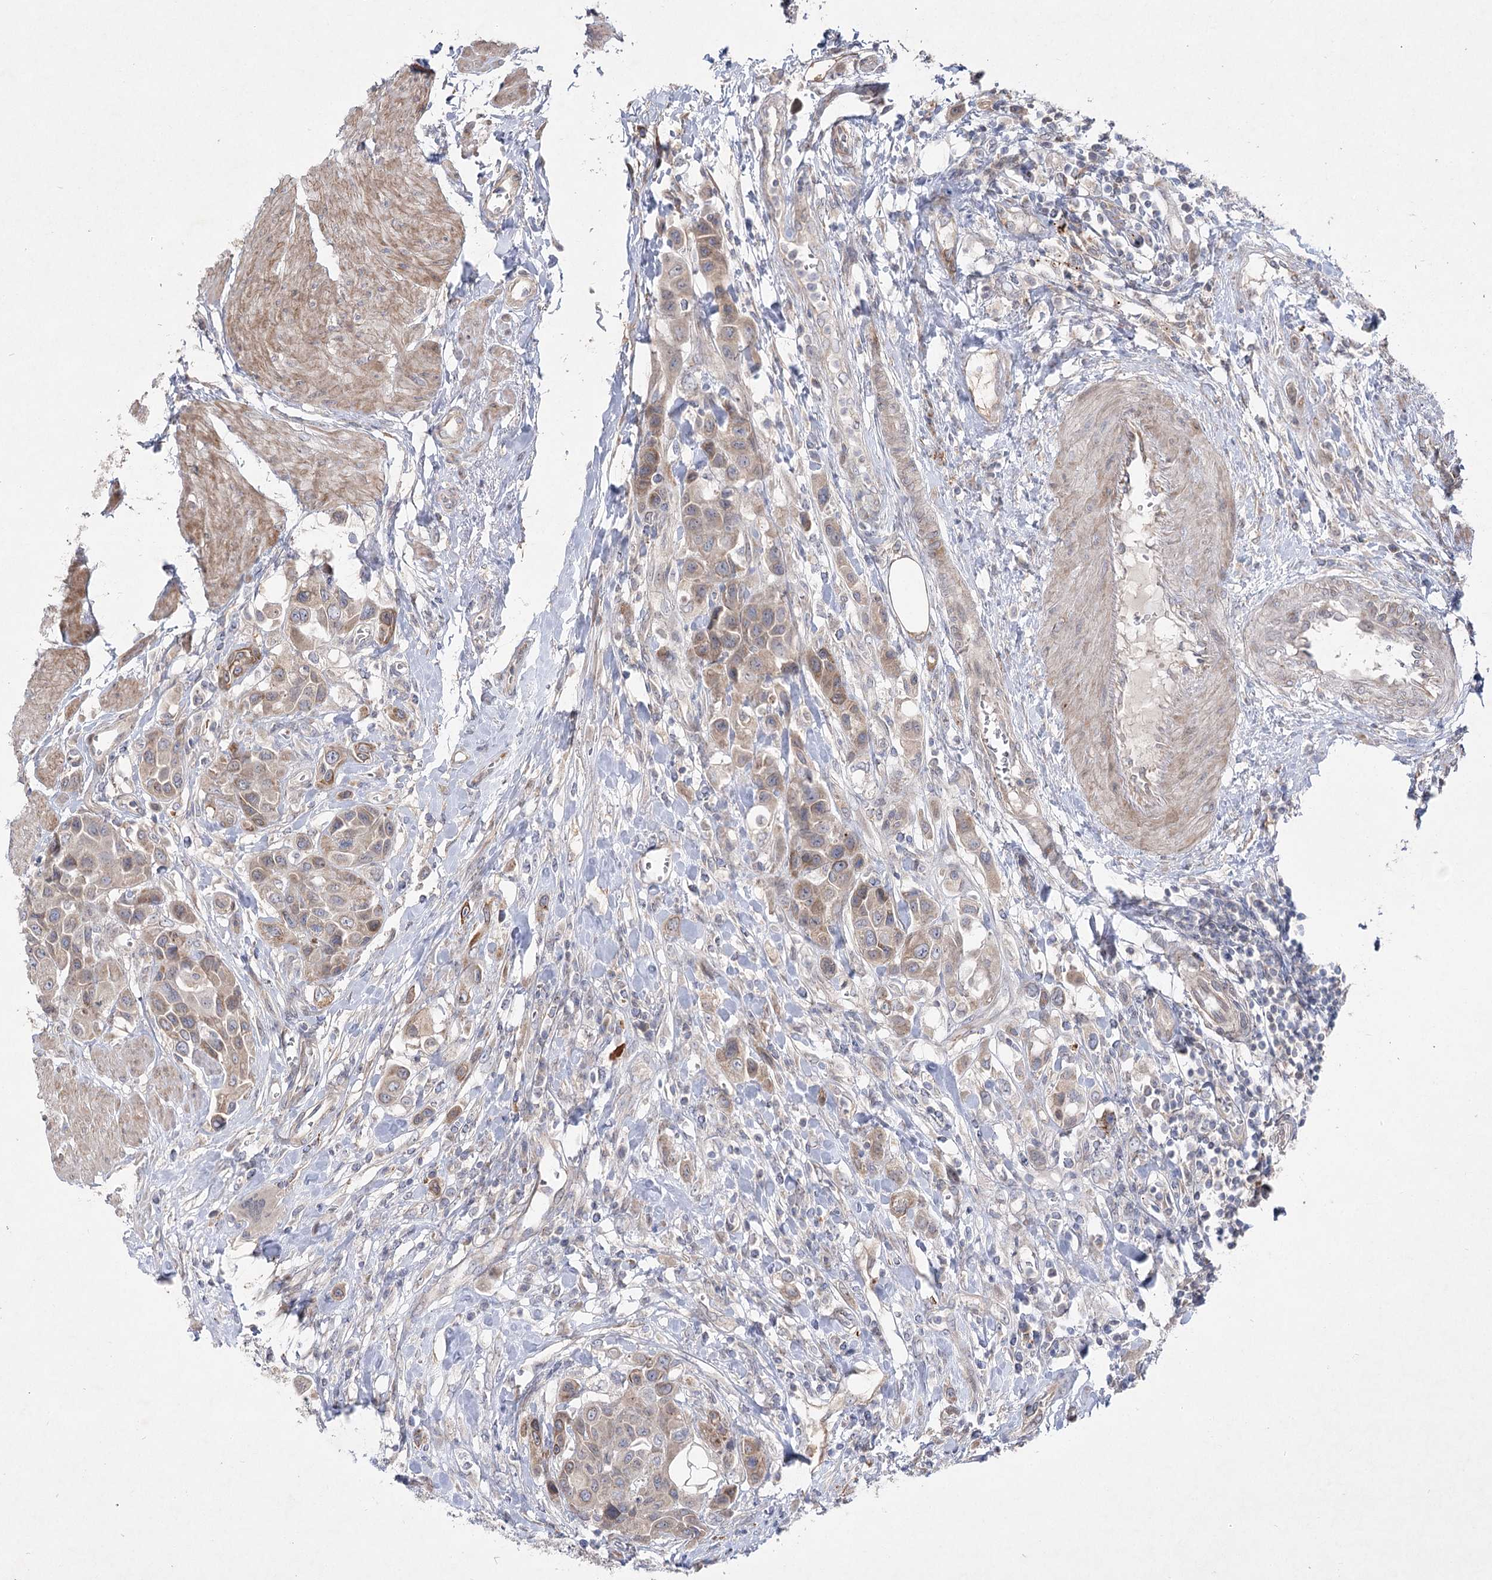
{"staining": {"intensity": "moderate", "quantity": ">75%", "location": "cytoplasmic/membranous"}, "tissue": "urothelial cancer", "cell_type": "Tumor cells", "image_type": "cancer", "snomed": [{"axis": "morphology", "description": "Urothelial carcinoma, High grade"}, {"axis": "topography", "description": "Urinary bladder"}], "caption": "This micrograph demonstrates immunohistochemistry staining of human urothelial carcinoma (high-grade), with medium moderate cytoplasmic/membranous staining in about >75% of tumor cells.", "gene": "SH3BP5L", "patient": {"sex": "male", "age": 50}}